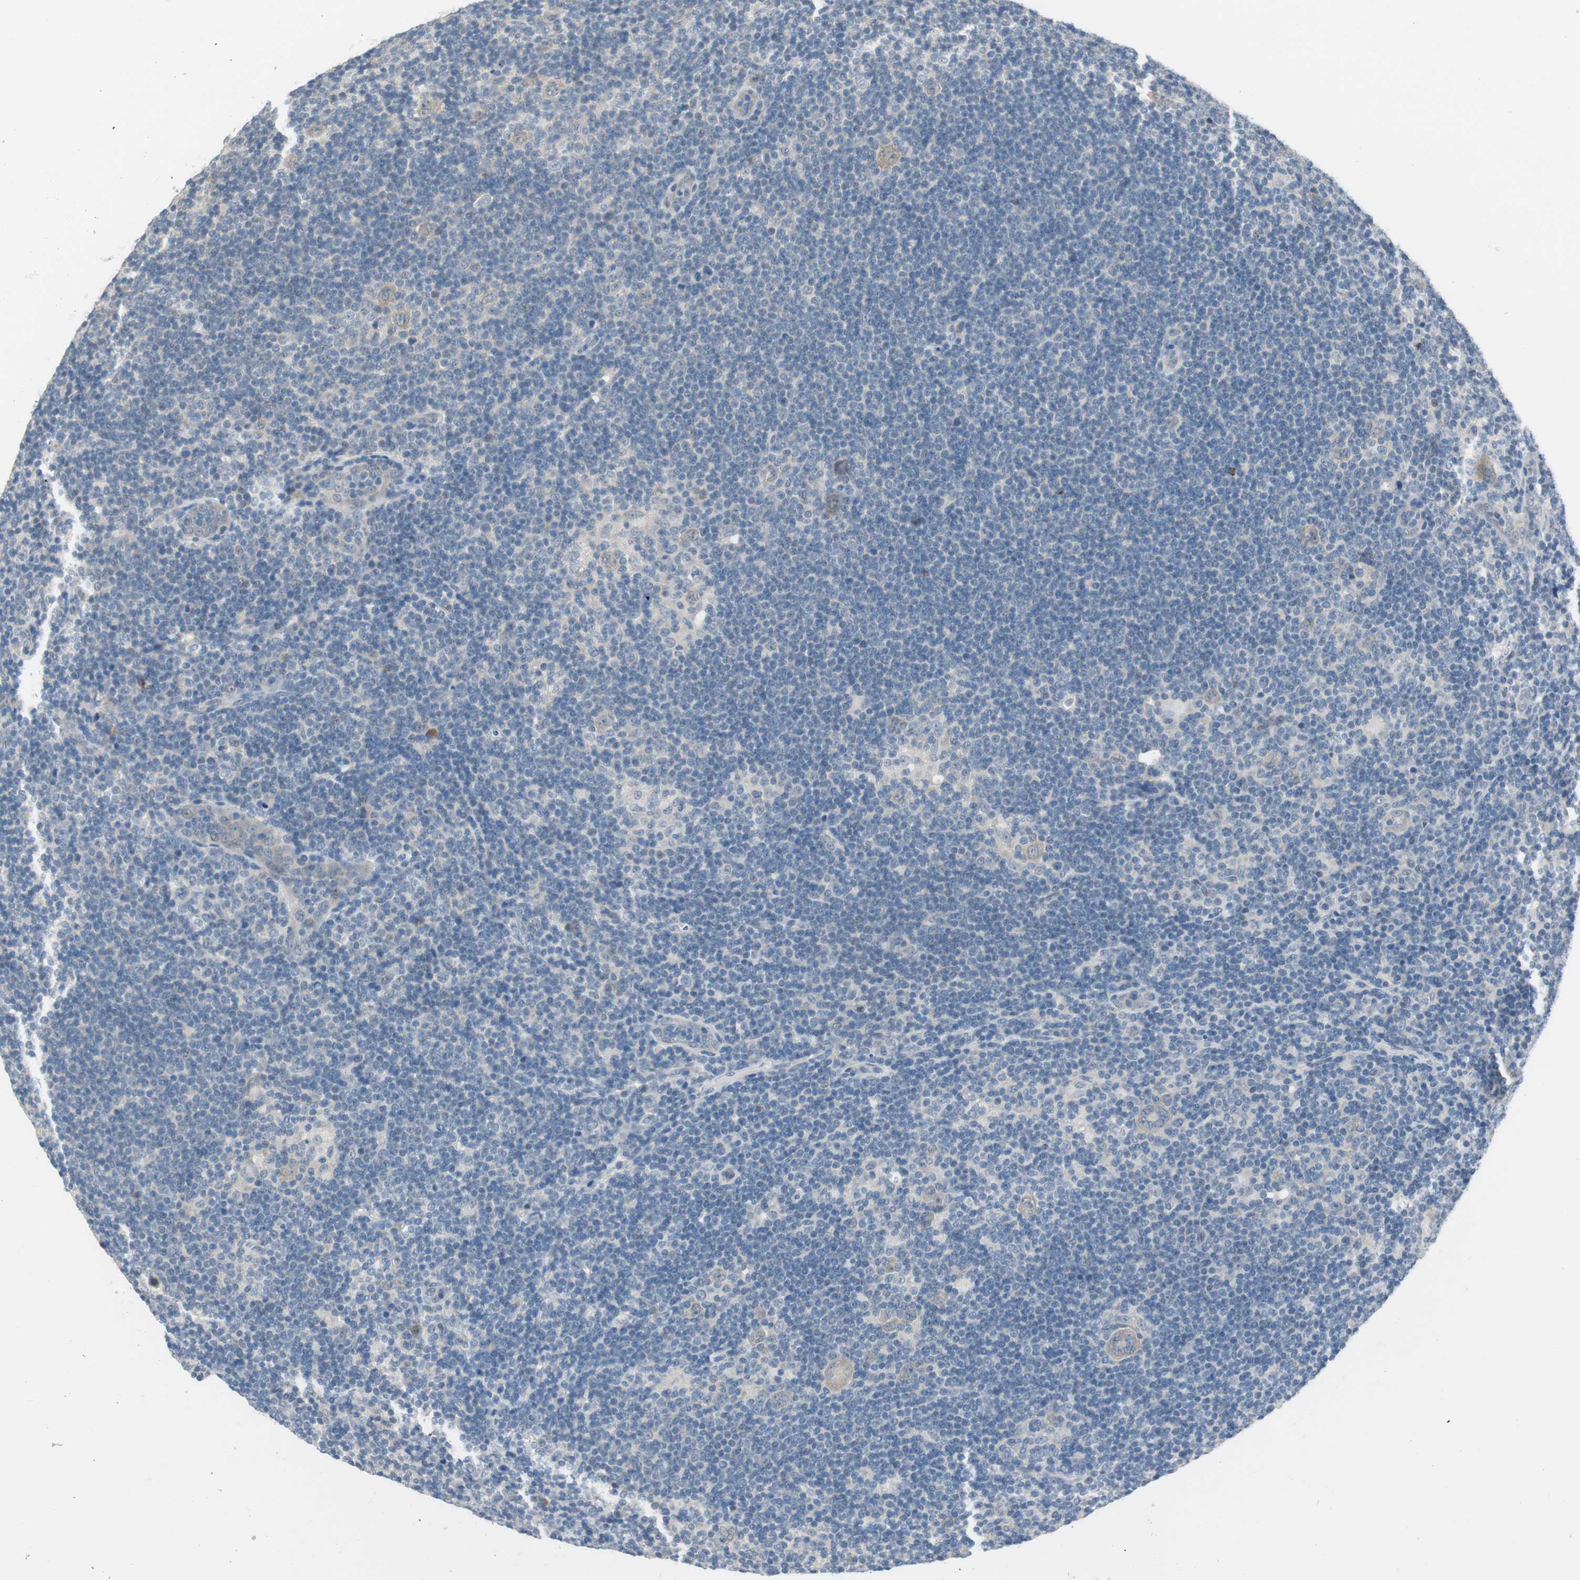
{"staining": {"intensity": "weak", "quantity": ">75%", "location": "cytoplasmic/membranous"}, "tissue": "lymphoma", "cell_type": "Tumor cells", "image_type": "cancer", "snomed": [{"axis": "morphology", "description": "Hodgkin's disease, NOS"}, {"axis": "topography", "description": "Lymph node"}], "caption": "Immunohistochemistry of lymphoma exhibits low levels of weak cytoplasmic/membranous positivity in about >75% of tumor cells.", "gene": "GRHL1", "patient": {"sex": "female", "age": 57}}